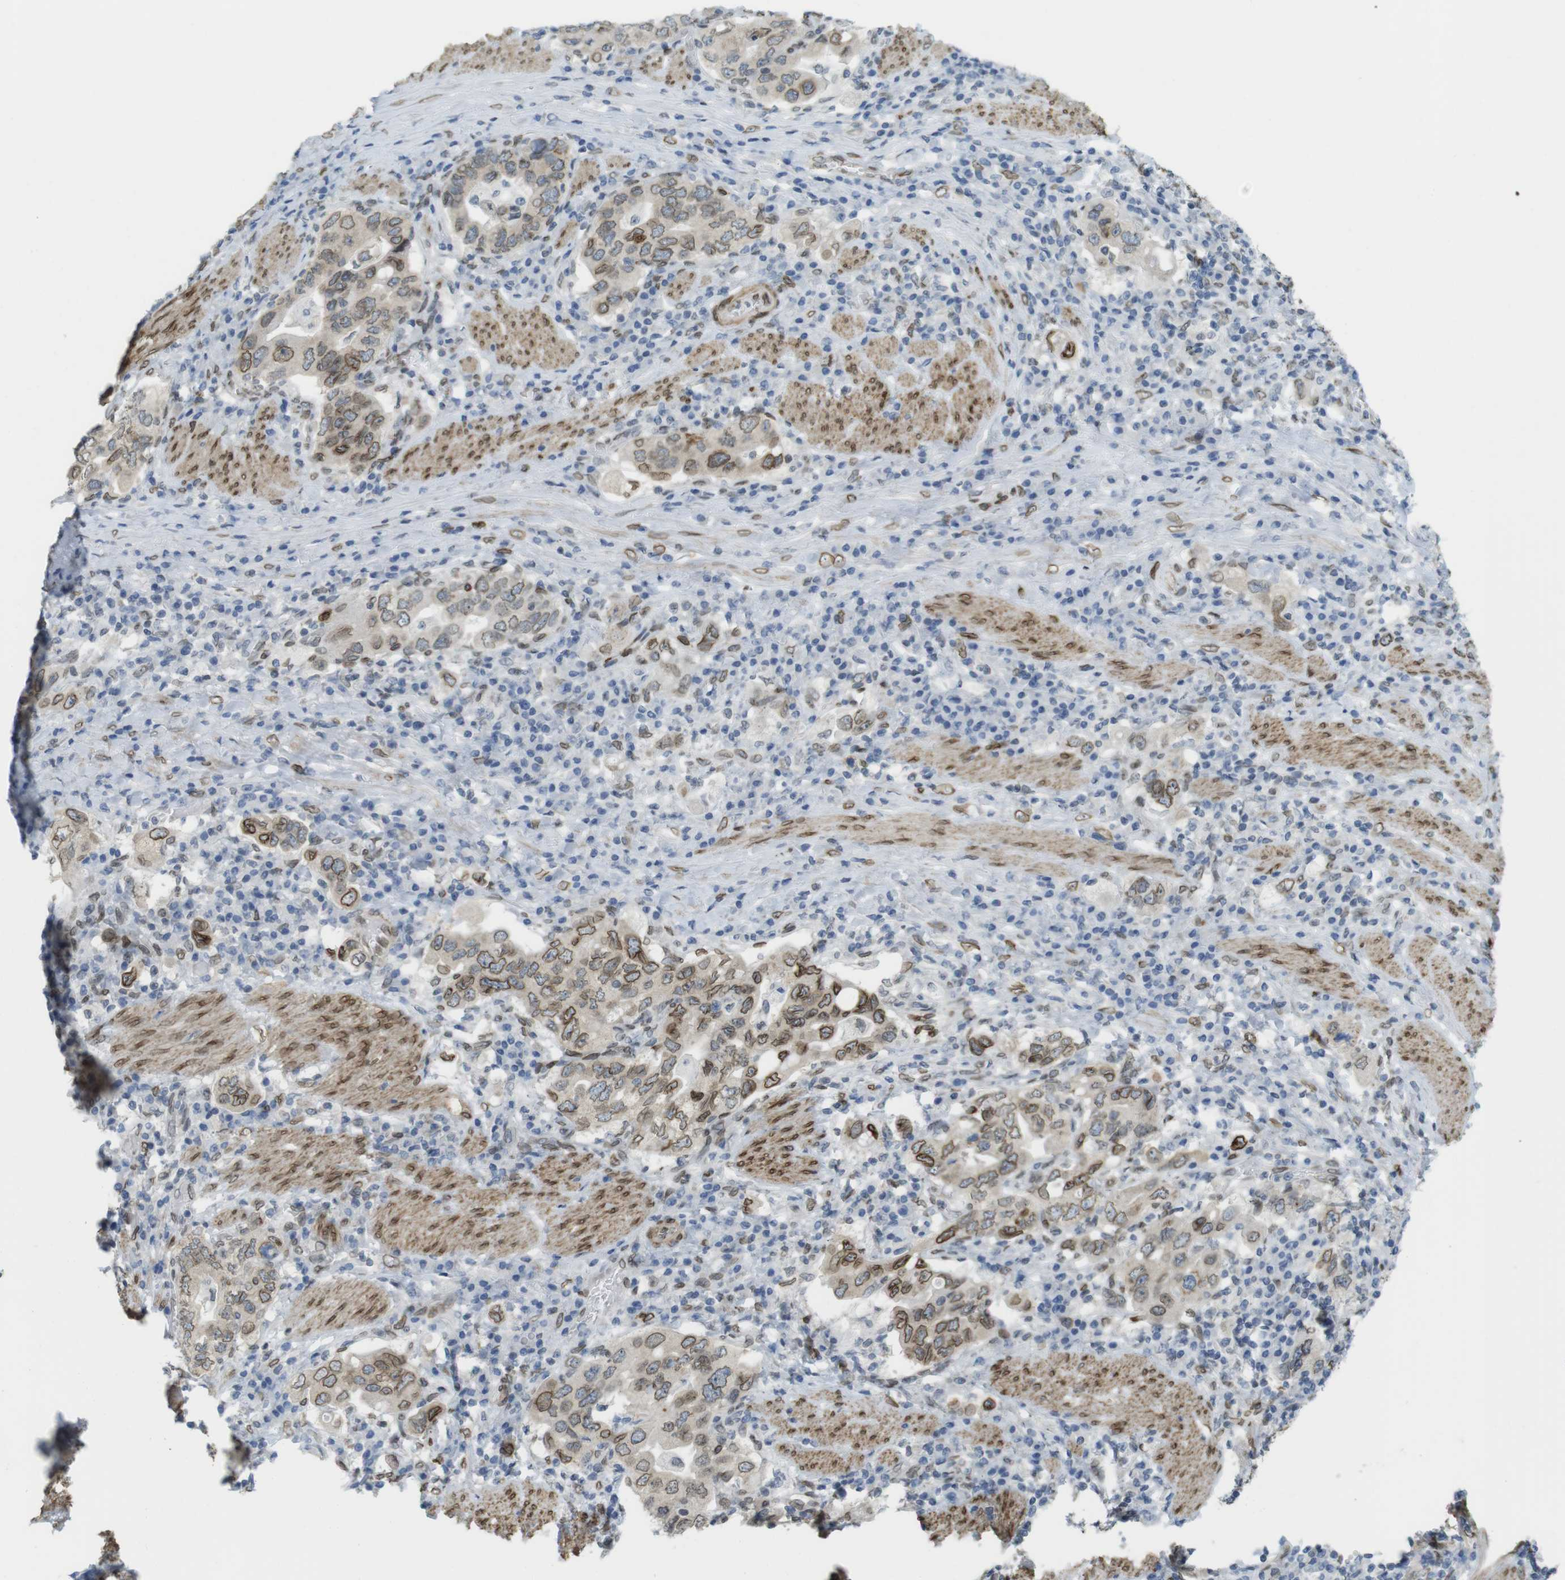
{"staining": {"intensity": "moderate", "quantity": ">75%", "location": "cytoplasmic/membranous,nuclear"}, "tissue": "stomach cancer", "cell_type": "Tumor cells", "image_type": "cancer", "snomed": [{"axis": "morphology", "description": "Adenocarcinoma, NOS"}, {"axis": "topography", "description": "Stomach, upper"}], "caption": "This micrograph exhibits stomach cancer stained with IHC to label a protein in brown. The cytoplasmic/membranous and nuclear of tumor cells show moderate positivity for the protein. Nuclei are counter-stained blue.", "gene": "ARL6IP6", "patient": {"sex": "male", "age": 62}}